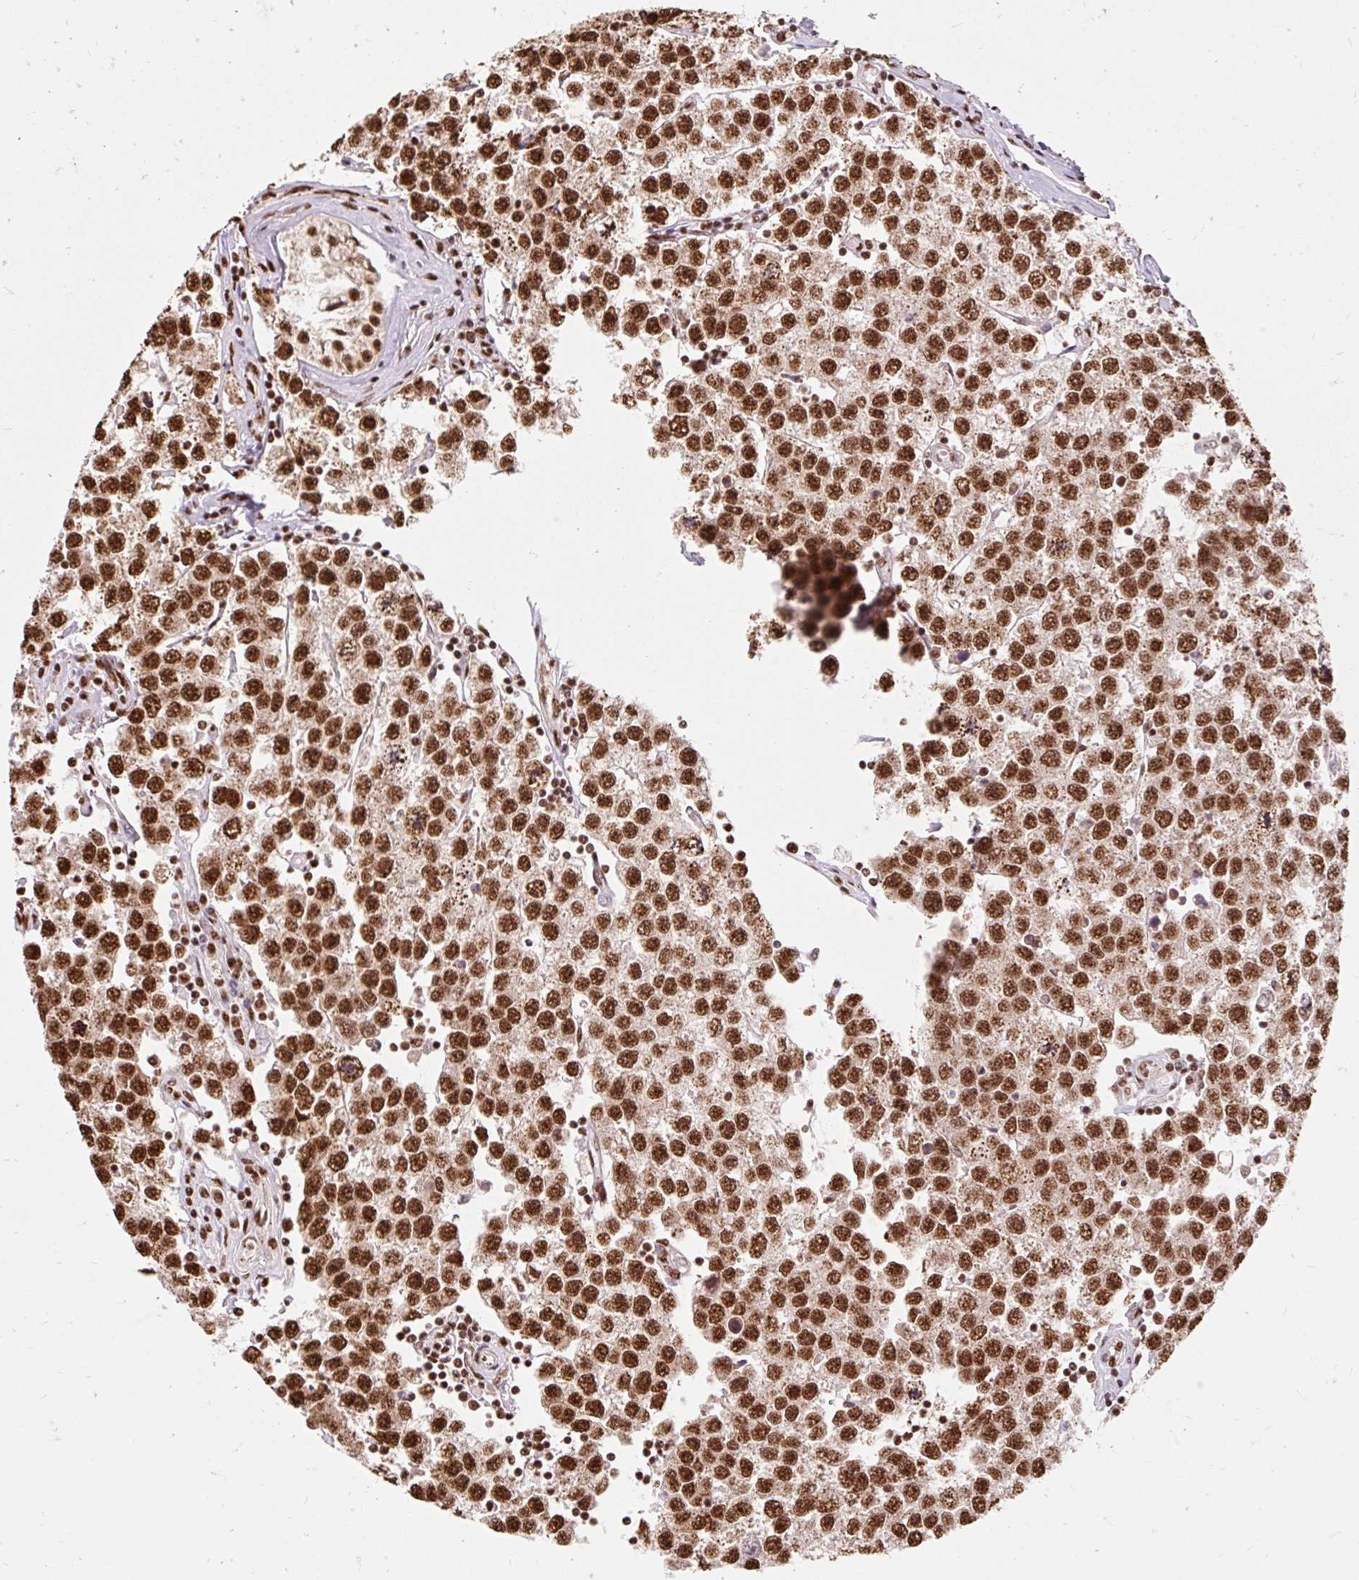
{"staining": {"intensity": "strong", "quantity": ">75%", "location": "nuclear"}, "tissue": "testis cancer", "cell_type": "Tumor cells", "image_type": "cancer", "snomed": [{"axis": "morphology", "description": "Seminoma, NOS"}, {"axis": "topography", "description": "Testis"}], "caption": "Protein expression analysis of testis seminoma shows strong nuclear expression in approximately >75% of tumor cells.", "gene": "BICRA", "patient": {"sex": "male", "age": 34}}